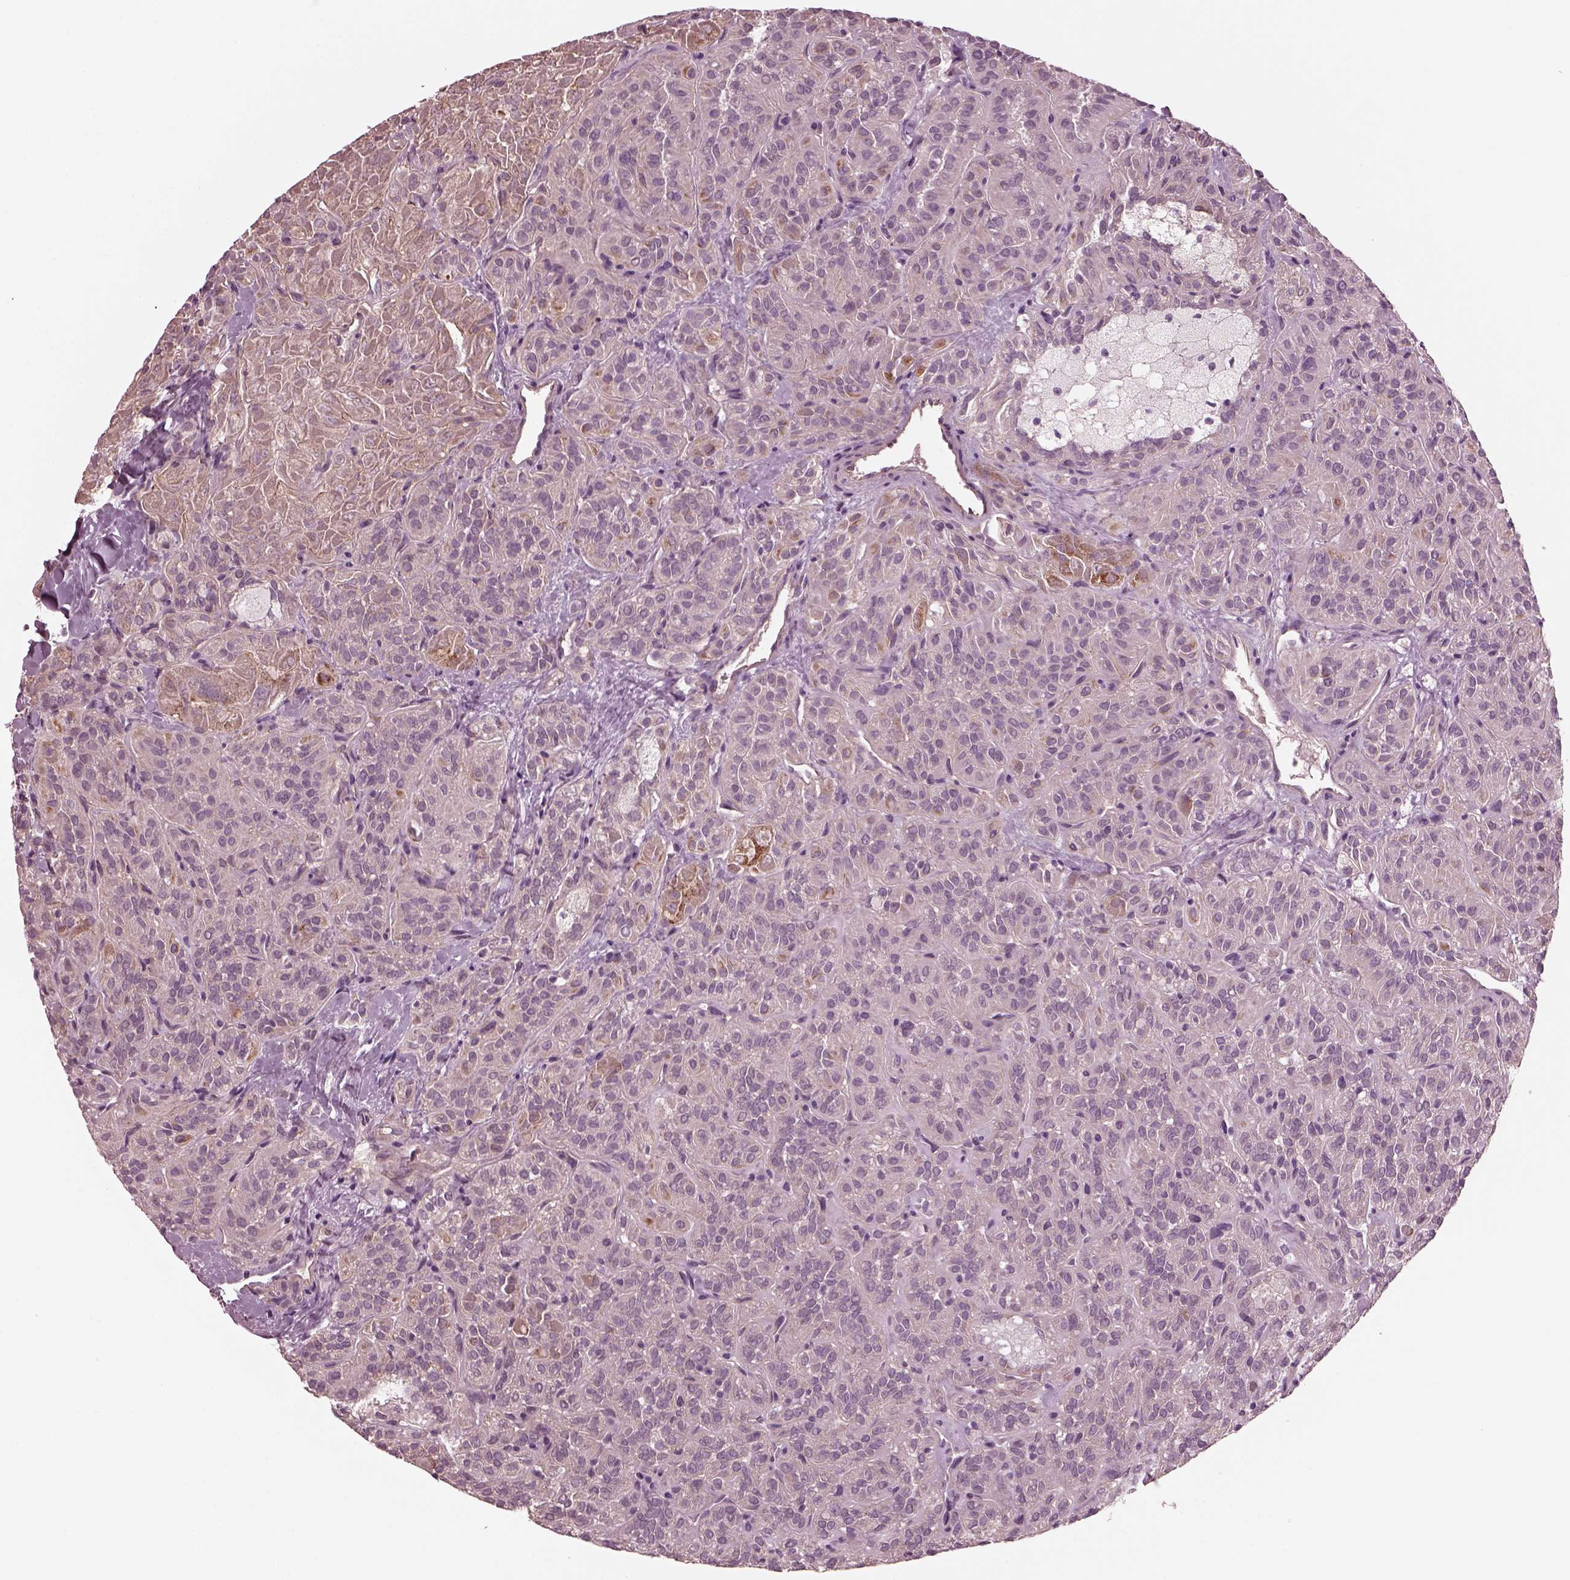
{"staining": {"intensity": "moderate", "quantity": "<25%", "location": "cytoplasmic/membranous"}, "tissue": "thyroid cancer", "cell_type": "Tumor cells", "image_type": "cancer", "snomed": [{"axis": "morphology", "description": "Papillary adenocarcinoma, NOS"}, {"axis": "topography", "description": "Thyroid gland"}], "caption": "This image demonstrates thyroid cancer (papillary adenocarcinoma) stained with IHC to label a protein in brown. The cytoplasmic/membranous of tumor cells show moderate positivity for the protein. Nuclei are counter-stained blue.", "gene": "KIF6", "patient": {"sex": "female", "age": 45}}